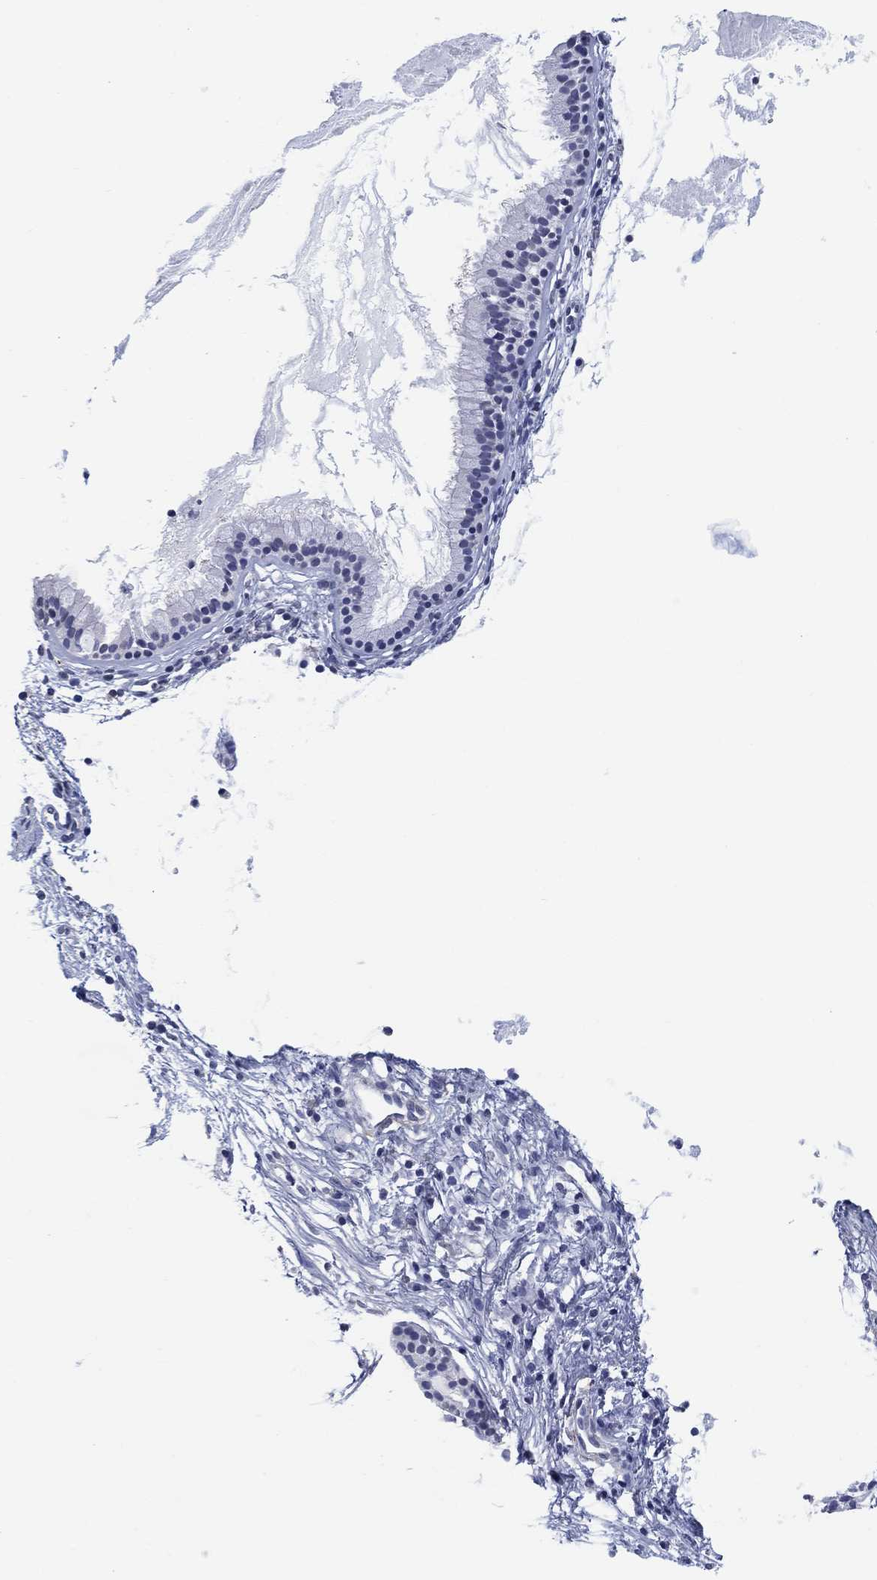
{"staining": {"intensity": "negative", "quantity": "none", "location": "none"}, "tissue": "nasopharynx", "cell_type": "Respiratory epithelial cells", "image_type": "normal", "snomed": [{"axis": "morphology", "description": "Normal tissue, NOS"}, {"axis": "topography", "description": "Nasopharynx"}], "caption": "Nasopharynx was stained to show a protein in brown. There is no significant expression in respiratory epithelial cells.", "gene": "OTUB2", "patient": {"sex": "male", "age": 77}}